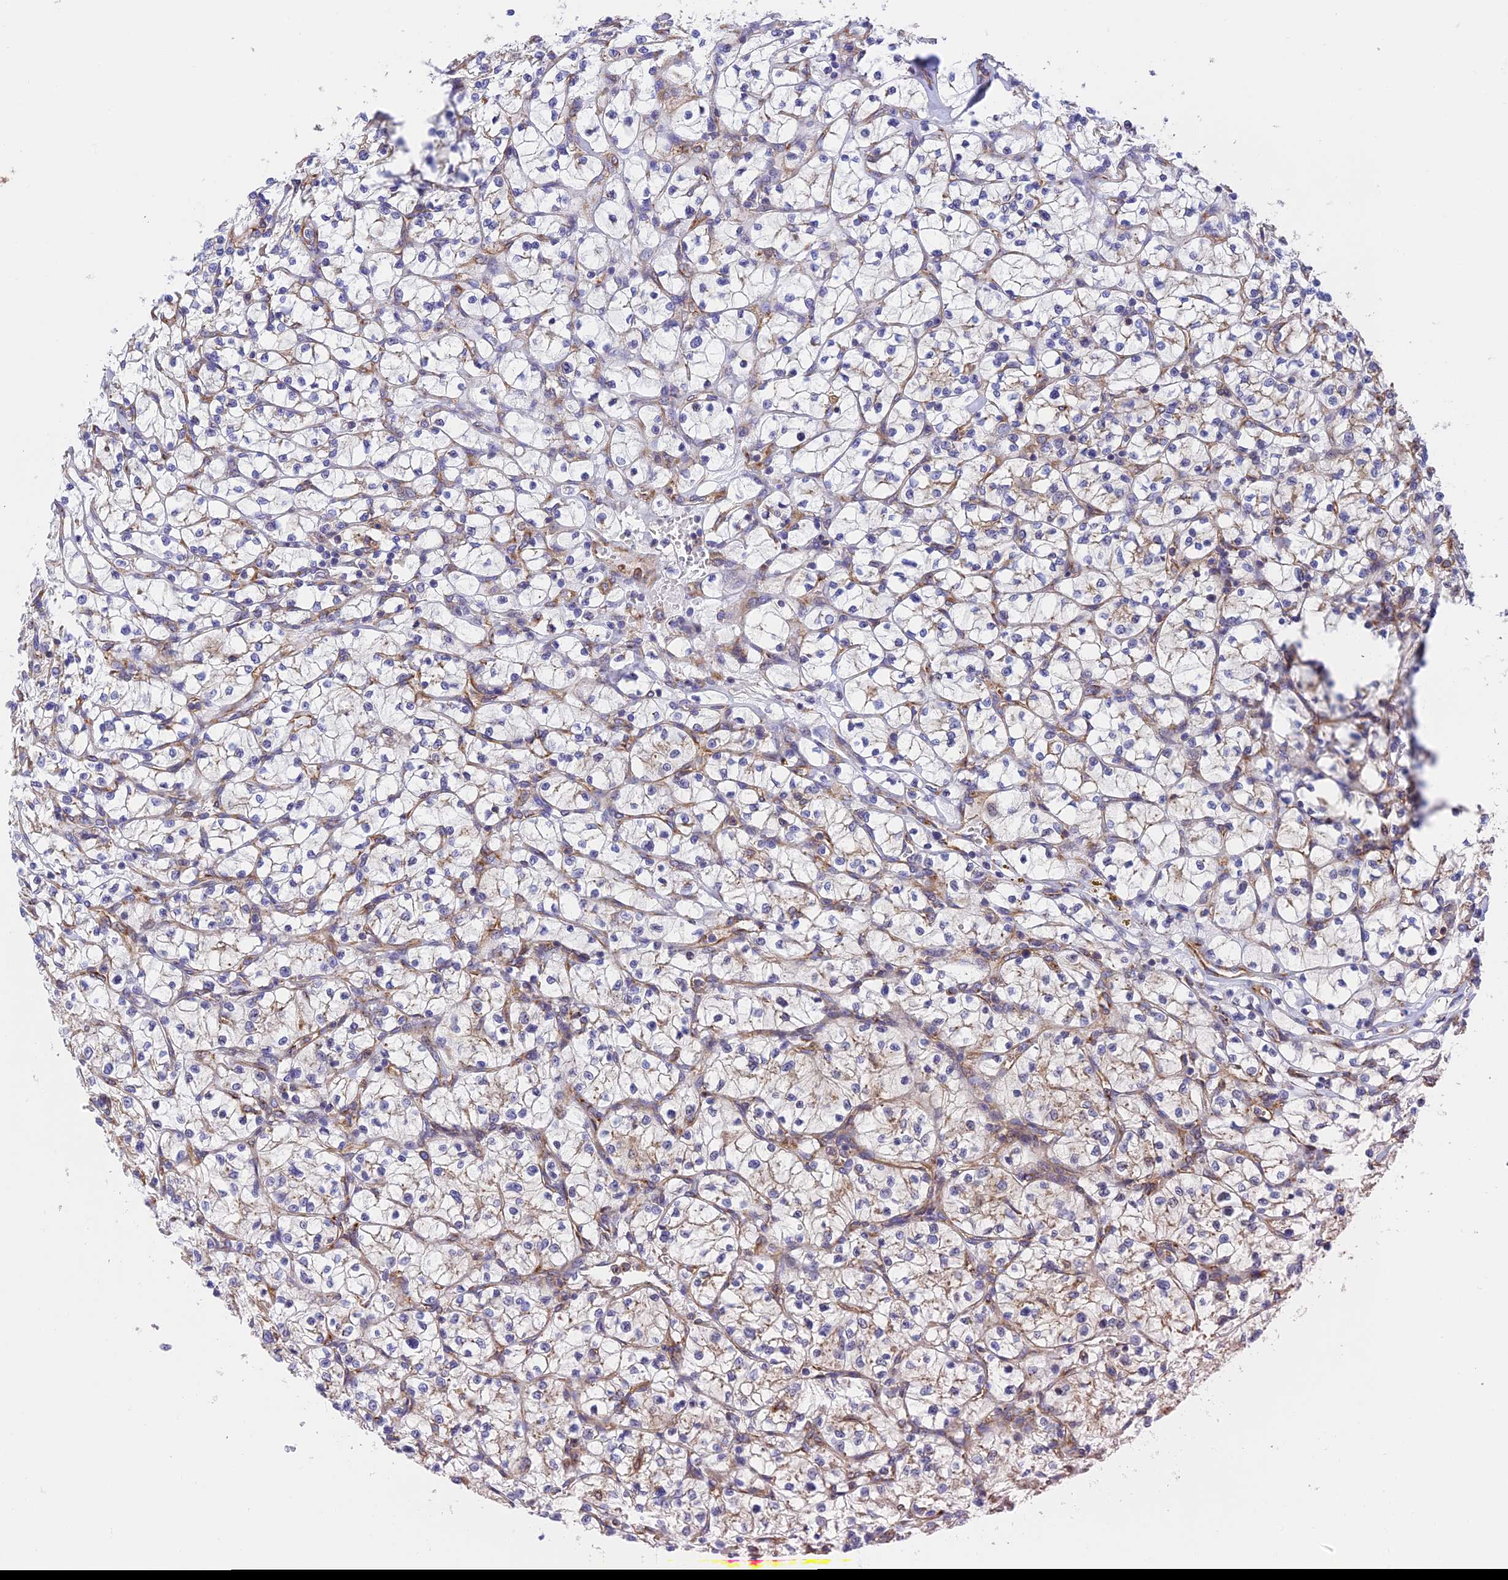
{"staining": {"intensity": "weak", "quantity": "25%-75%", "location": "cytoplasmic/membranous"}, "tissue": "renal cancer", "cell_type": "Tumor cells", "image_type": "cancer", "snomed": [{"axis": "morphology", "description": "Adenocarcinoma, NOS"}, {"axis": "topography", "description": "Kidney"}], "caption": "The immunohistochemical stain shows weak cytoplasmic/membranous staining in tumor cells of renal cancer tissue.", "gene": "DCTN2", "patient": {"sex": "female", "age": 64}}